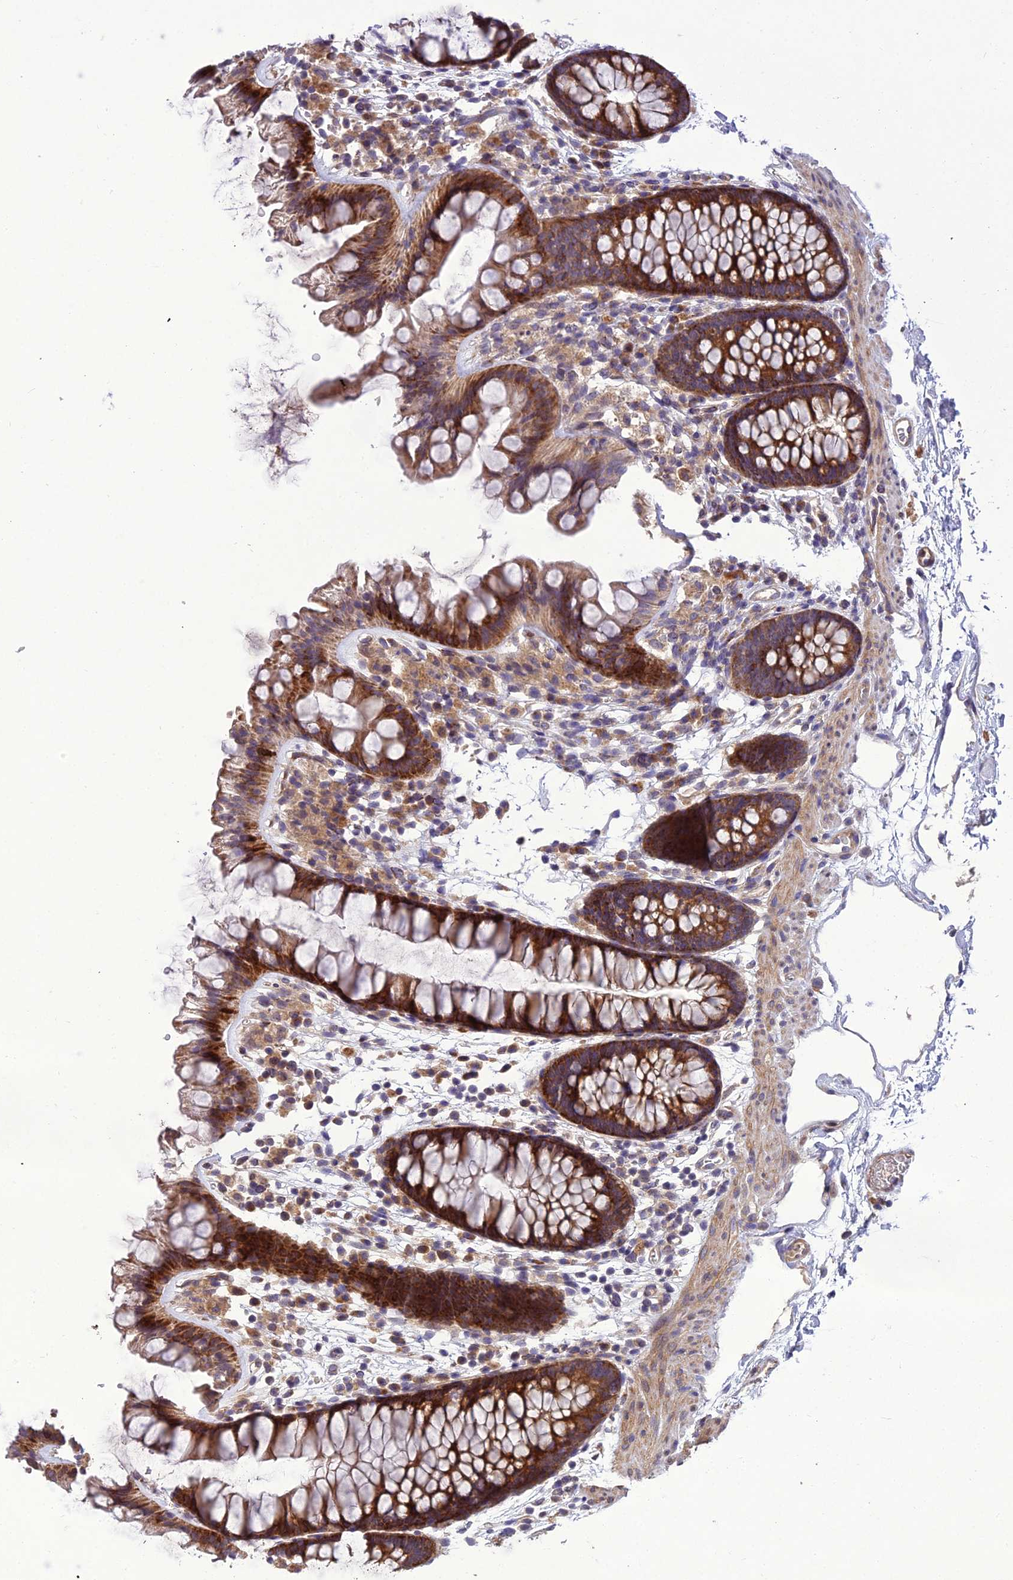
{"staining": {"intensity": "negative", "quantity": "none", "location": "none"}, "tissue": "colon", "cell_type": "Endothelial cells", "image_type": "normal", "snomed": [{"axis": "morphology", "description": "Normal tissue, NOS"}, {"axis": "topography", "description": "Colon"}], "caption": "This is an immunohistochemistry (IHC) photomicrograph of normal human colon. There is no expression in endothelial cells.", "gene": "CENPL", "patient": {"sex": "female", "age": 62}}